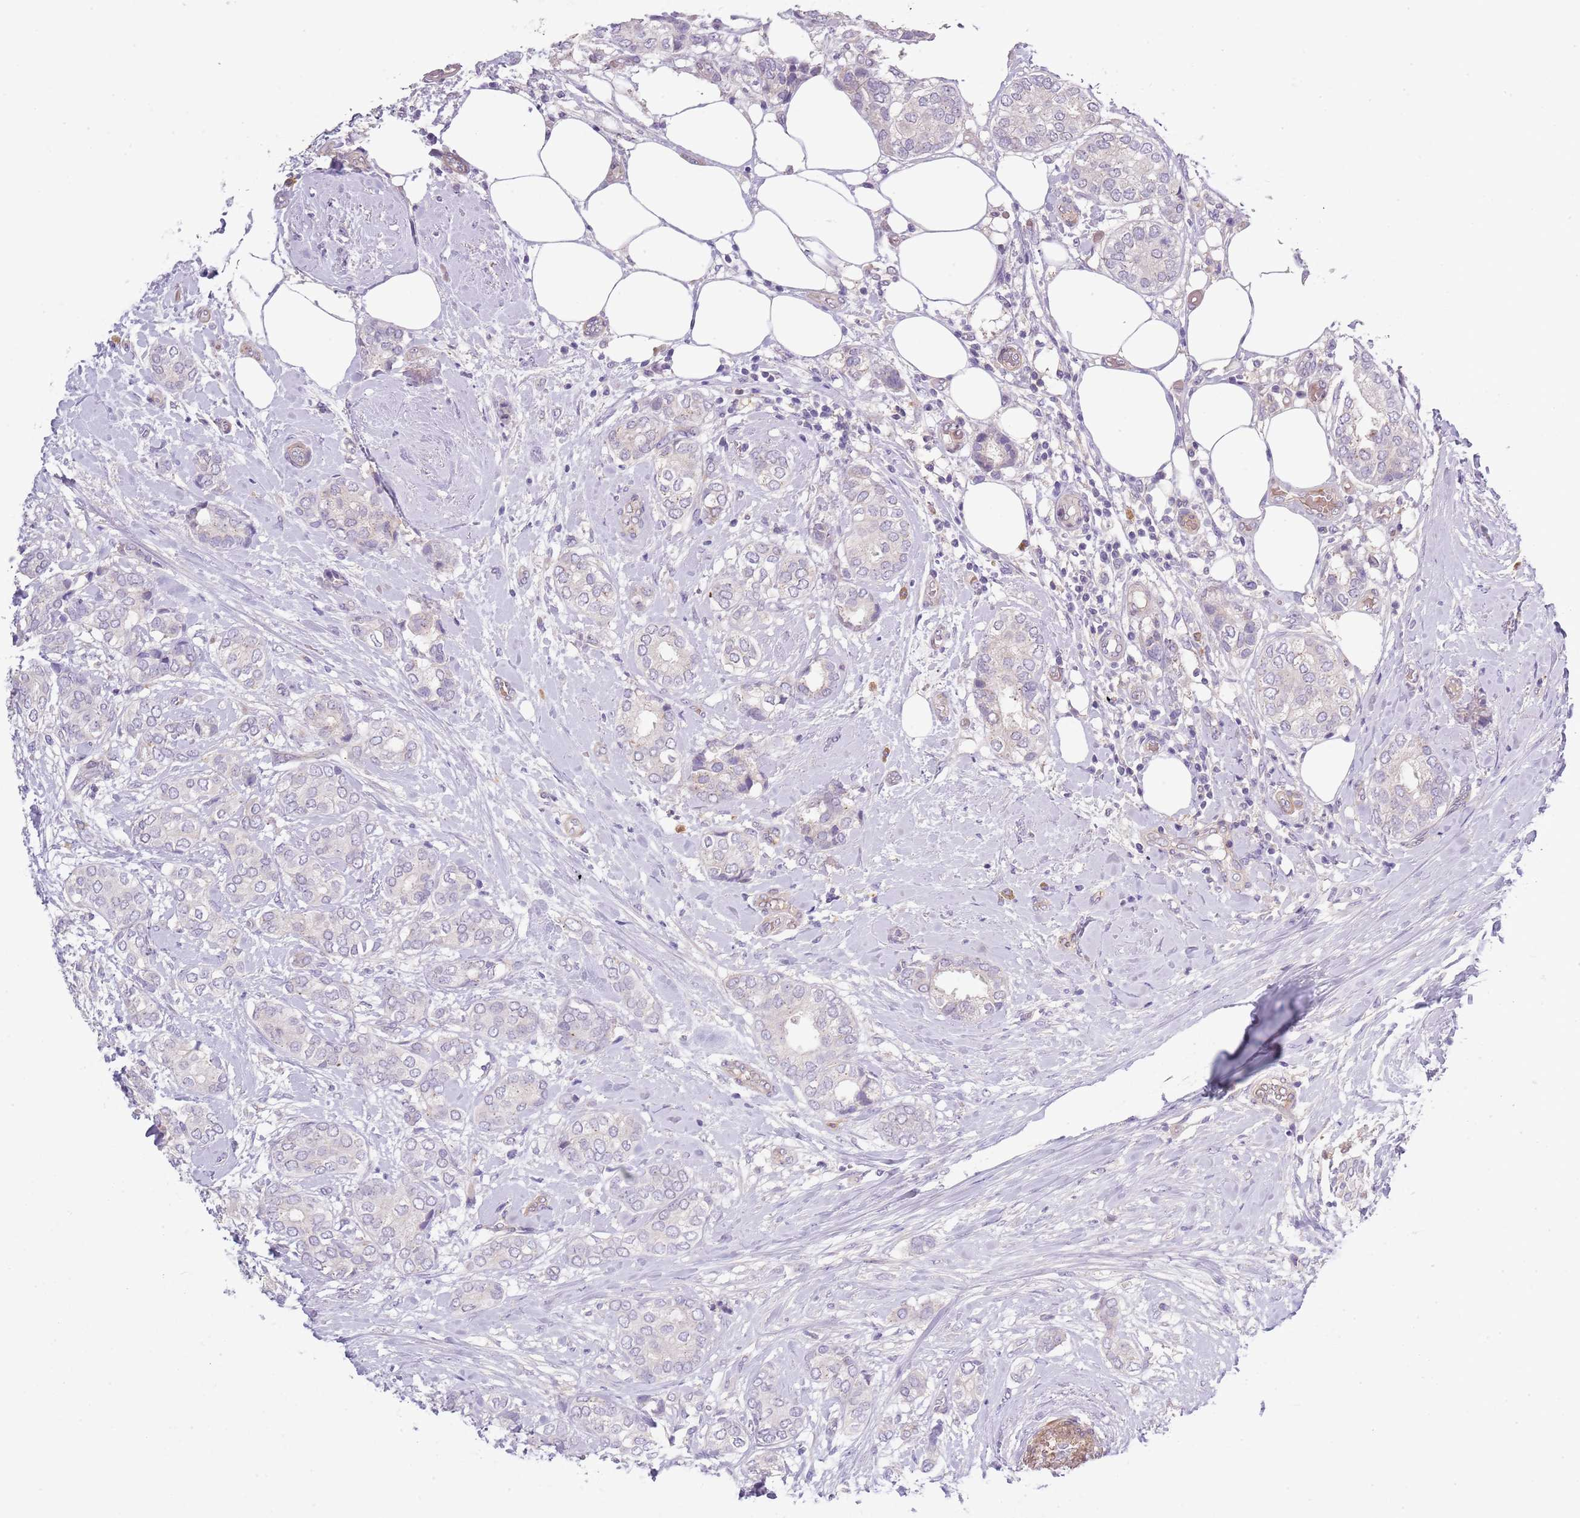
{"staining": {"intensity": "negative", "quantity": "none", "location": "none"}, "tissue": "breast cancer", "cell_type": "Tumor cells", "image_type": "cancer", "snomed": [{"axis": "morphology", "description": "Duct carcinoma"}, {"axis": "topography", "description": "Breast"}], "caption": "Immunohistochemical staining of invasive ductal carcinoma (breast) displays no significant expression in tumor cells.", "gene": "TINAGL1", "patient": {"sex": "female", "age": 73}}